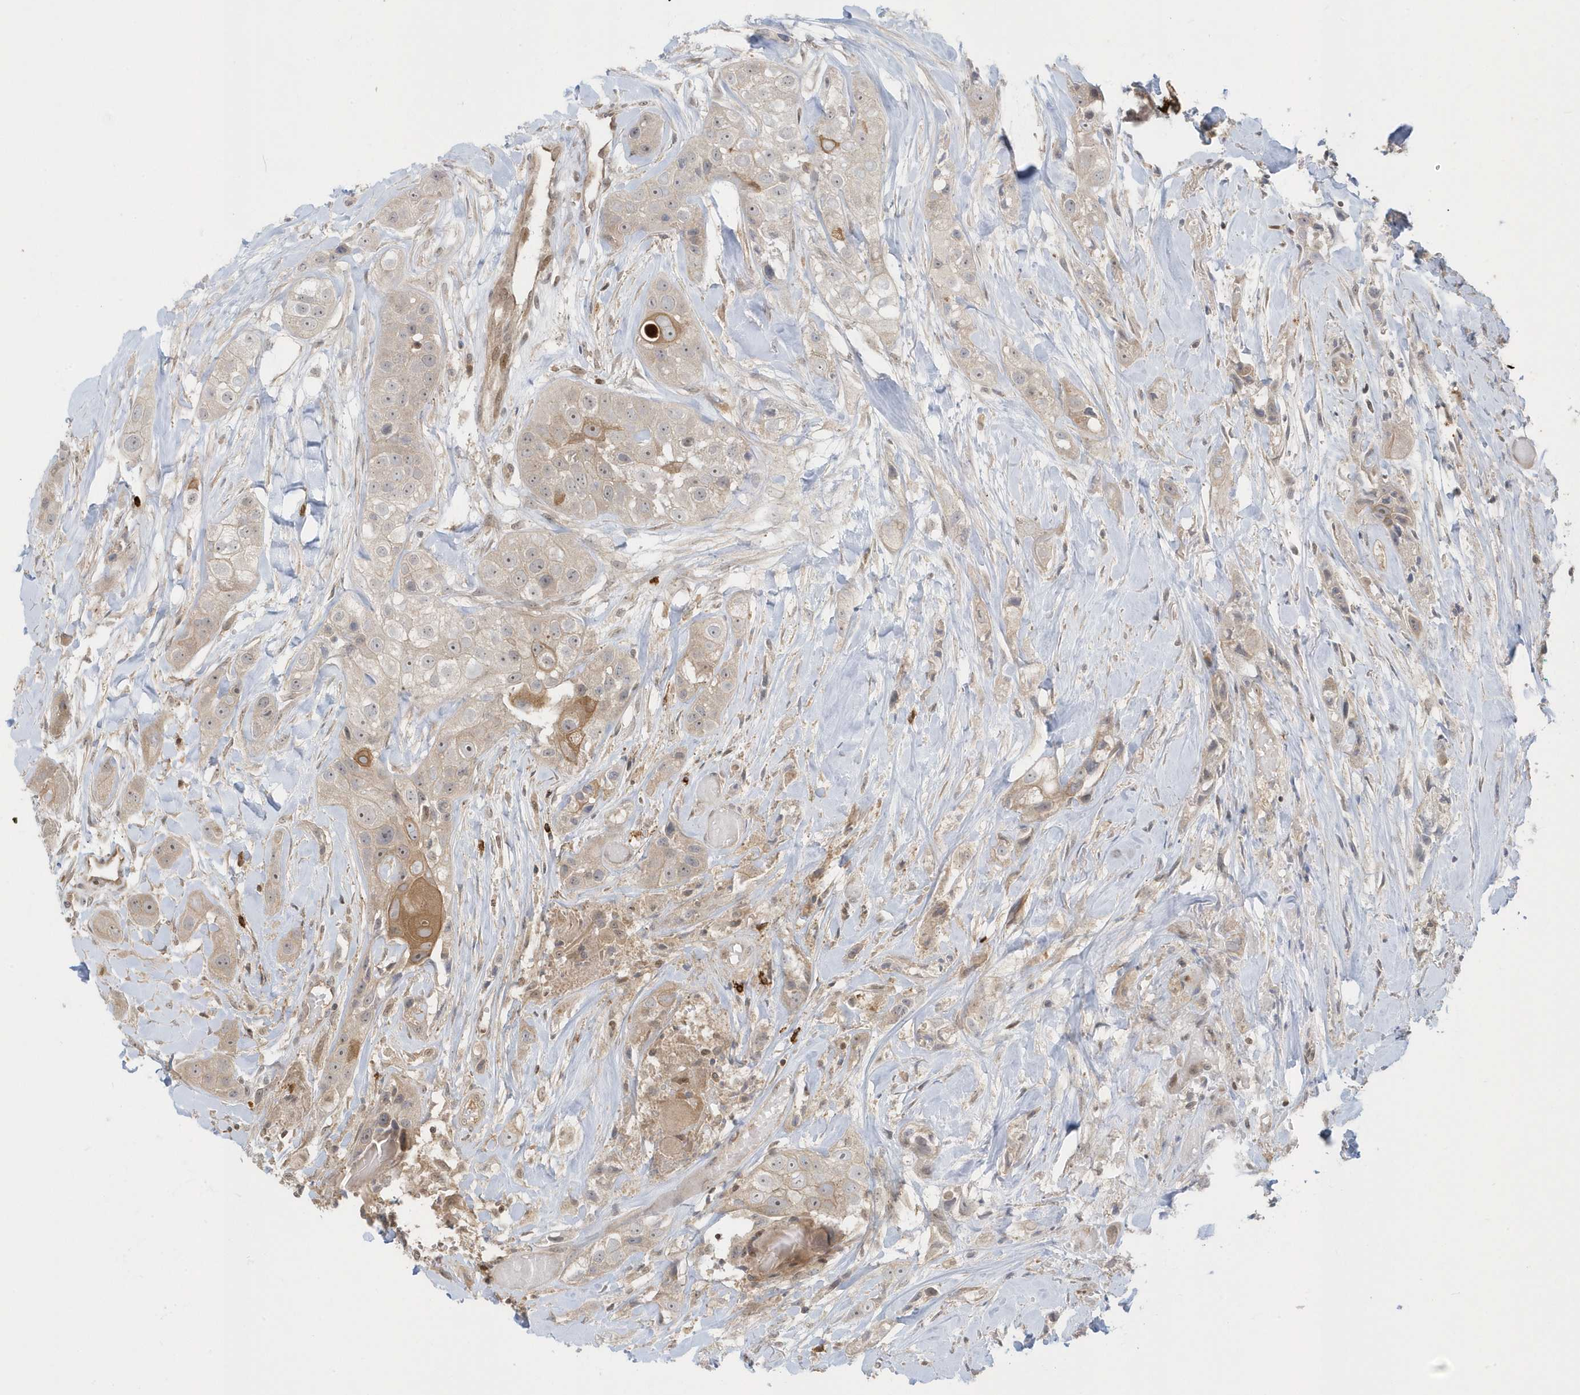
{"staining": {"intensity": "moderate", "quantity": "<25%", "location": "cytoplasmic/membranous,nuclear"}, "tissue": "head and neck cancer", "cell_type": "Tumor cells", "image_type": "cancer", "snomed": [{"axis": "morphology", "description": "Normal tissue, NOS"}, {"axis": "morphology", "description": "Squamous cell carcinoma, NOS"}, {"axis": "topography", "description": "Skeletal muscle"}, {"axis": "topography", "description": "Head-Neck"}], "caption": "Immunohistochemistry (IHC) of human head and neck cancer demonstrates low levels of moderate cytoplasmic/membranous and nuclear staining in approximately <25% of tumor cells.", "gene": "PPP1R7", "patient": {"sex": "male", "age": 51}}